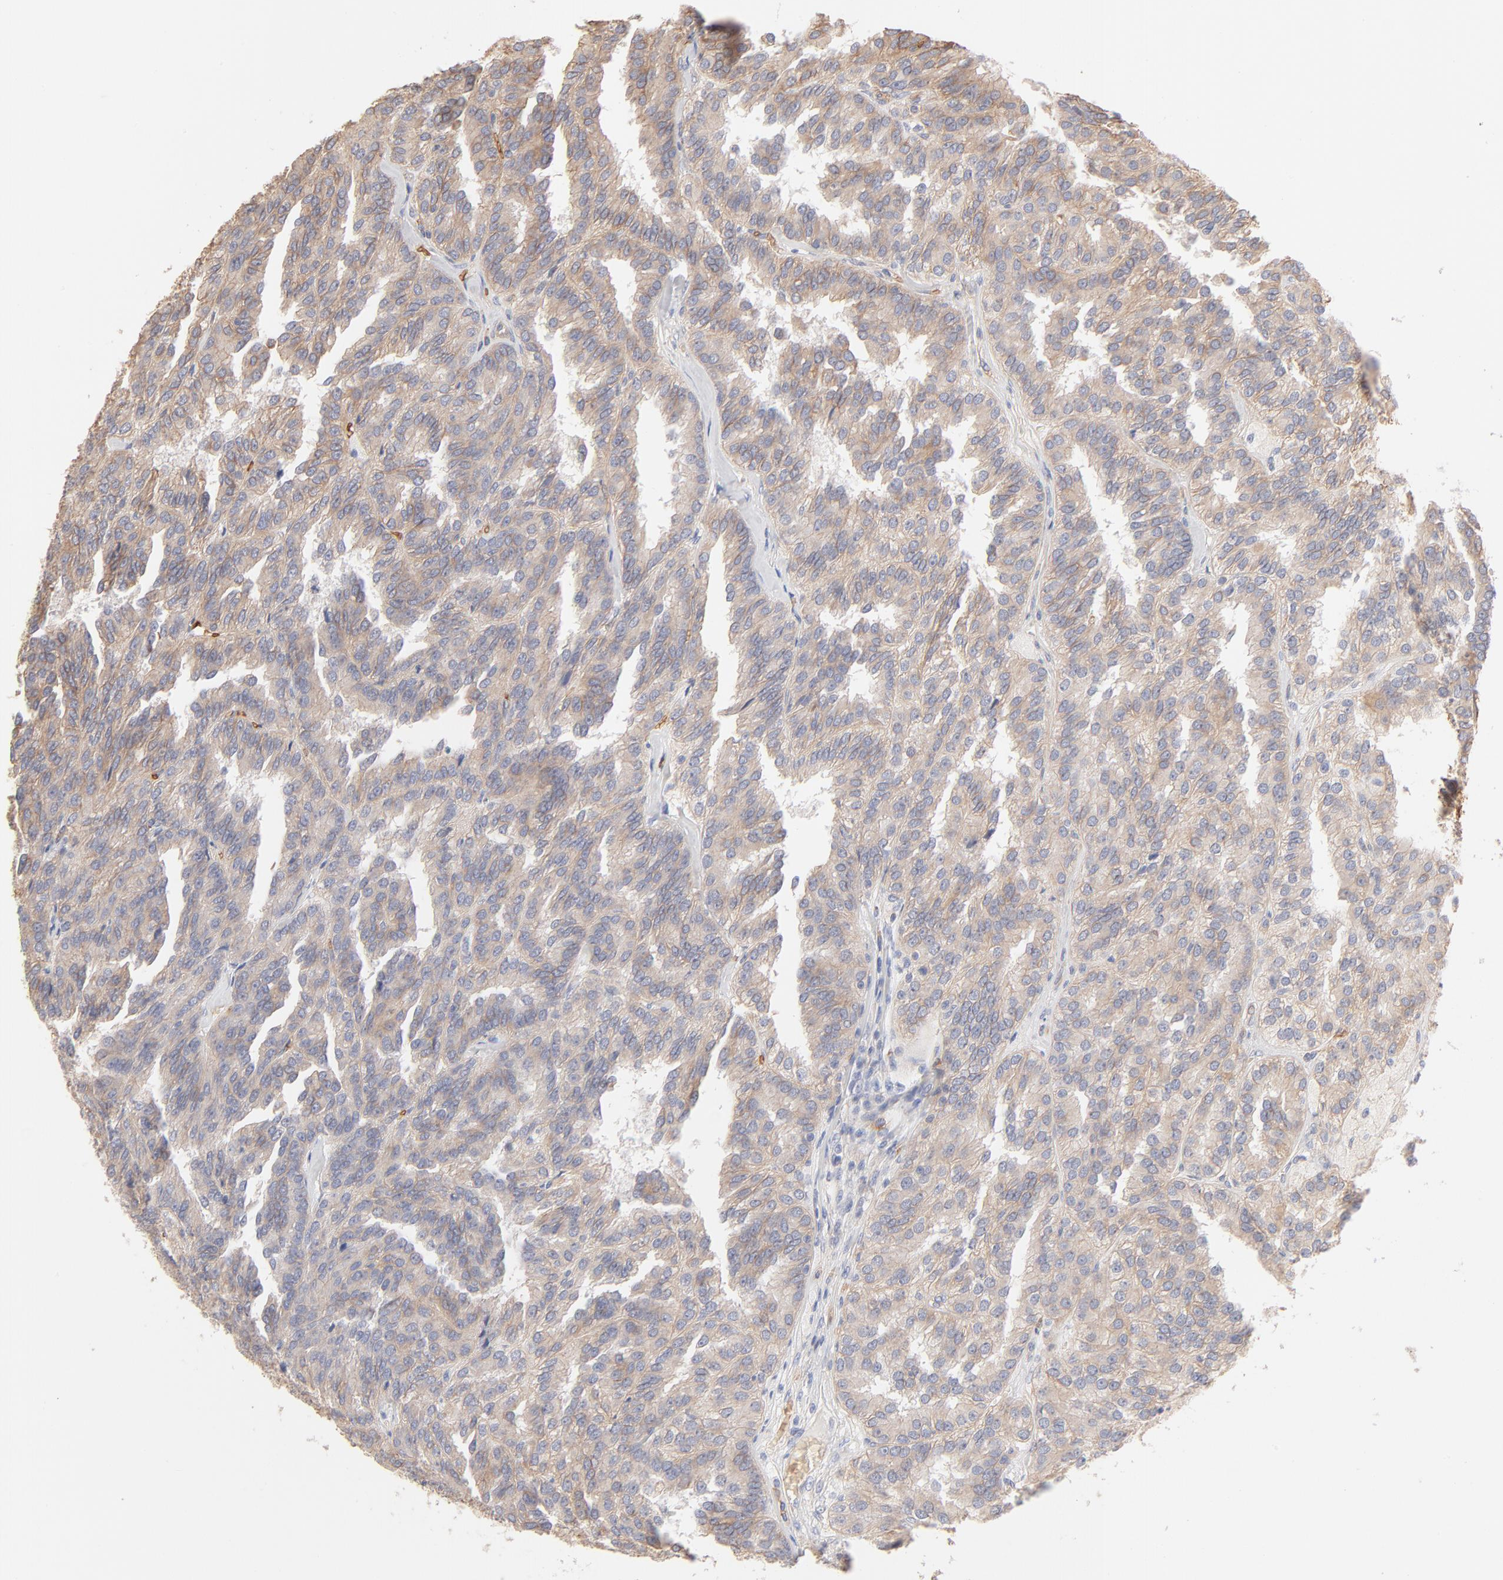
{"staining": {"intensity": "weak", "quantity": ">75%", "location": "cytoplasmic/membranous"}, "tissue": "renal cancer", "cell_type": "Tumor cells", "image_type": "cancer", "snomed": [{"axis": "morphology", "description": "Adenocarcinoma, NOS"}, {"axis": "topography", "description": "Kidney"}], "caption": "An image of renal adenocarcinoma stained for a protein exhibits weak cytoplasmic/membranous brown staining in tumor cells.", "gene": "SPTB", "patient": {"sex": "male", "age": 46}}